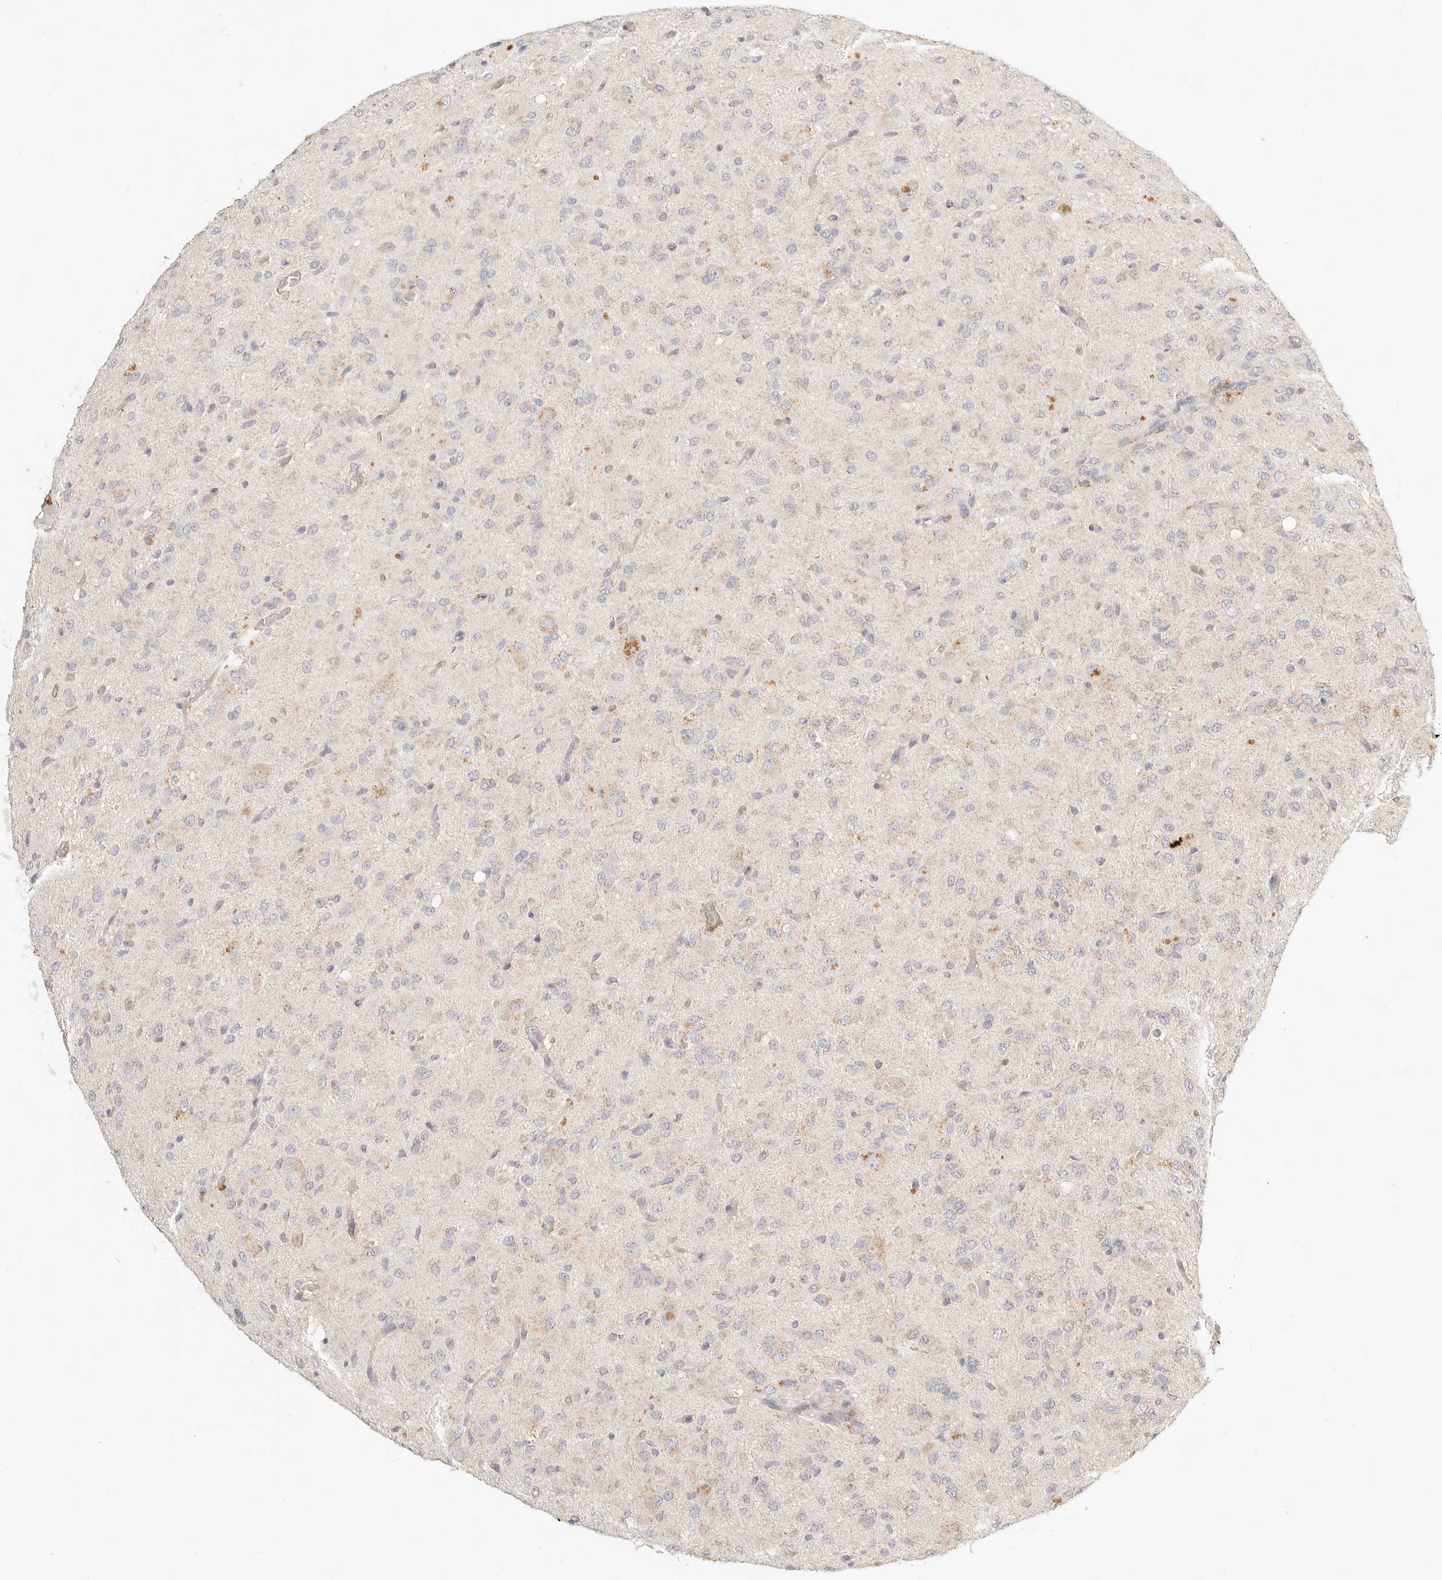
{"staining": {"intensity": "negative", "quantity": "none", "location": "none"}, "tissue": "glioma", "cell_type": "Tumor cells", "image_type": "cancer", "snomed": [{"axis": "morphology", "description": "Glioma, malignant, High grade"}, {"axis": "topography", "description": "Brain"}], "caption": "Immunohistochemistry of human glioma demonstrates no positivity in tumor cells.", "gene": "ACOX1", "patient": {"sex": "female", "age": 59}}